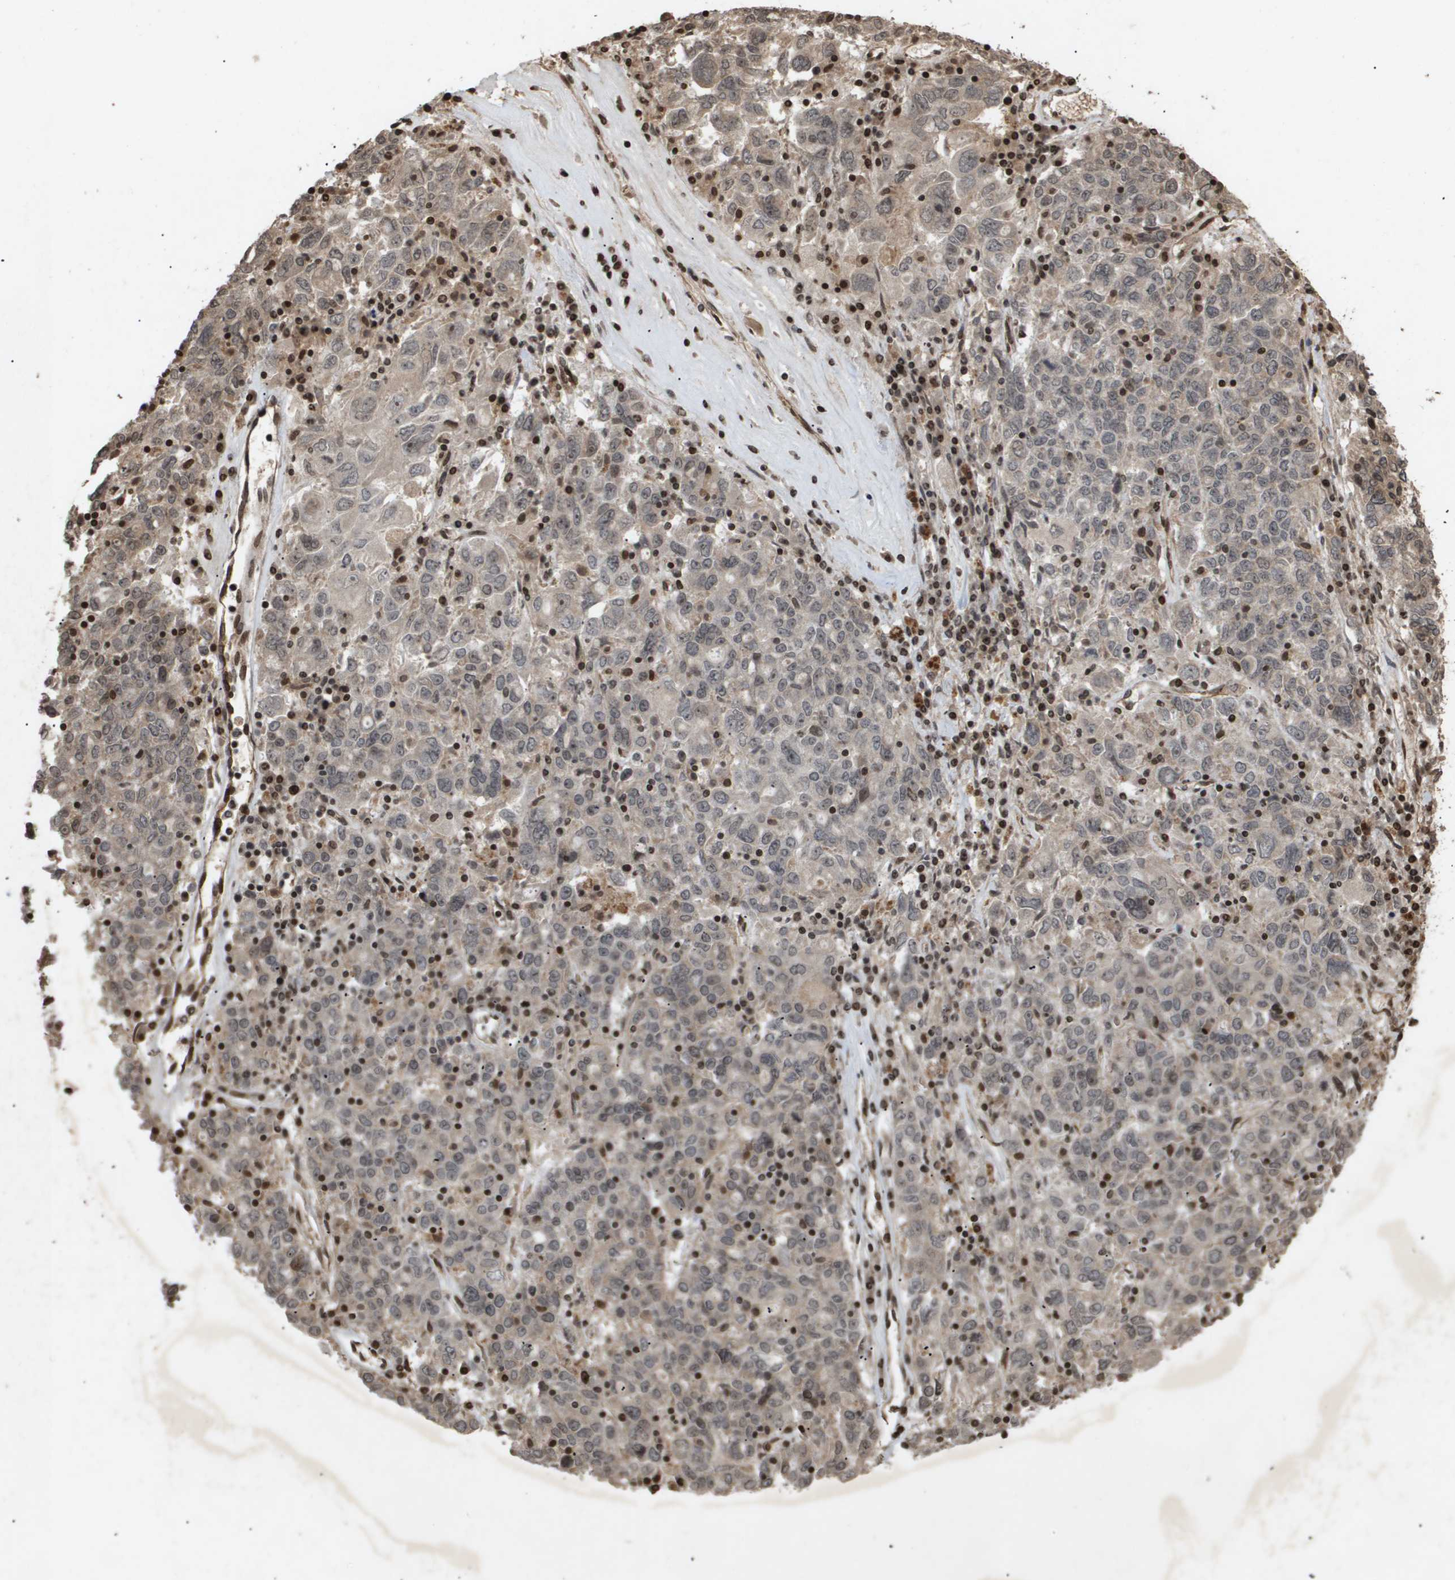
{"staining": {"intensity": "negative", "quantity": "none", "location": "none"}, "tissue": "ovarian cancer", "cell_type": "Tumor cells", "image_type": "cancer", "snomed": [{"axis": "morphology", "description": "Carcinoma, endometroid"}, {"axis": "topography", "description": "Ovary"}], "caption": "Protein analysis of ovarian cancer (endometroid carcinoma) exhibits no significant positivity in tumor cells.", "gene": "HSPA6", "patient": {"sex": "female", "age": 62}}